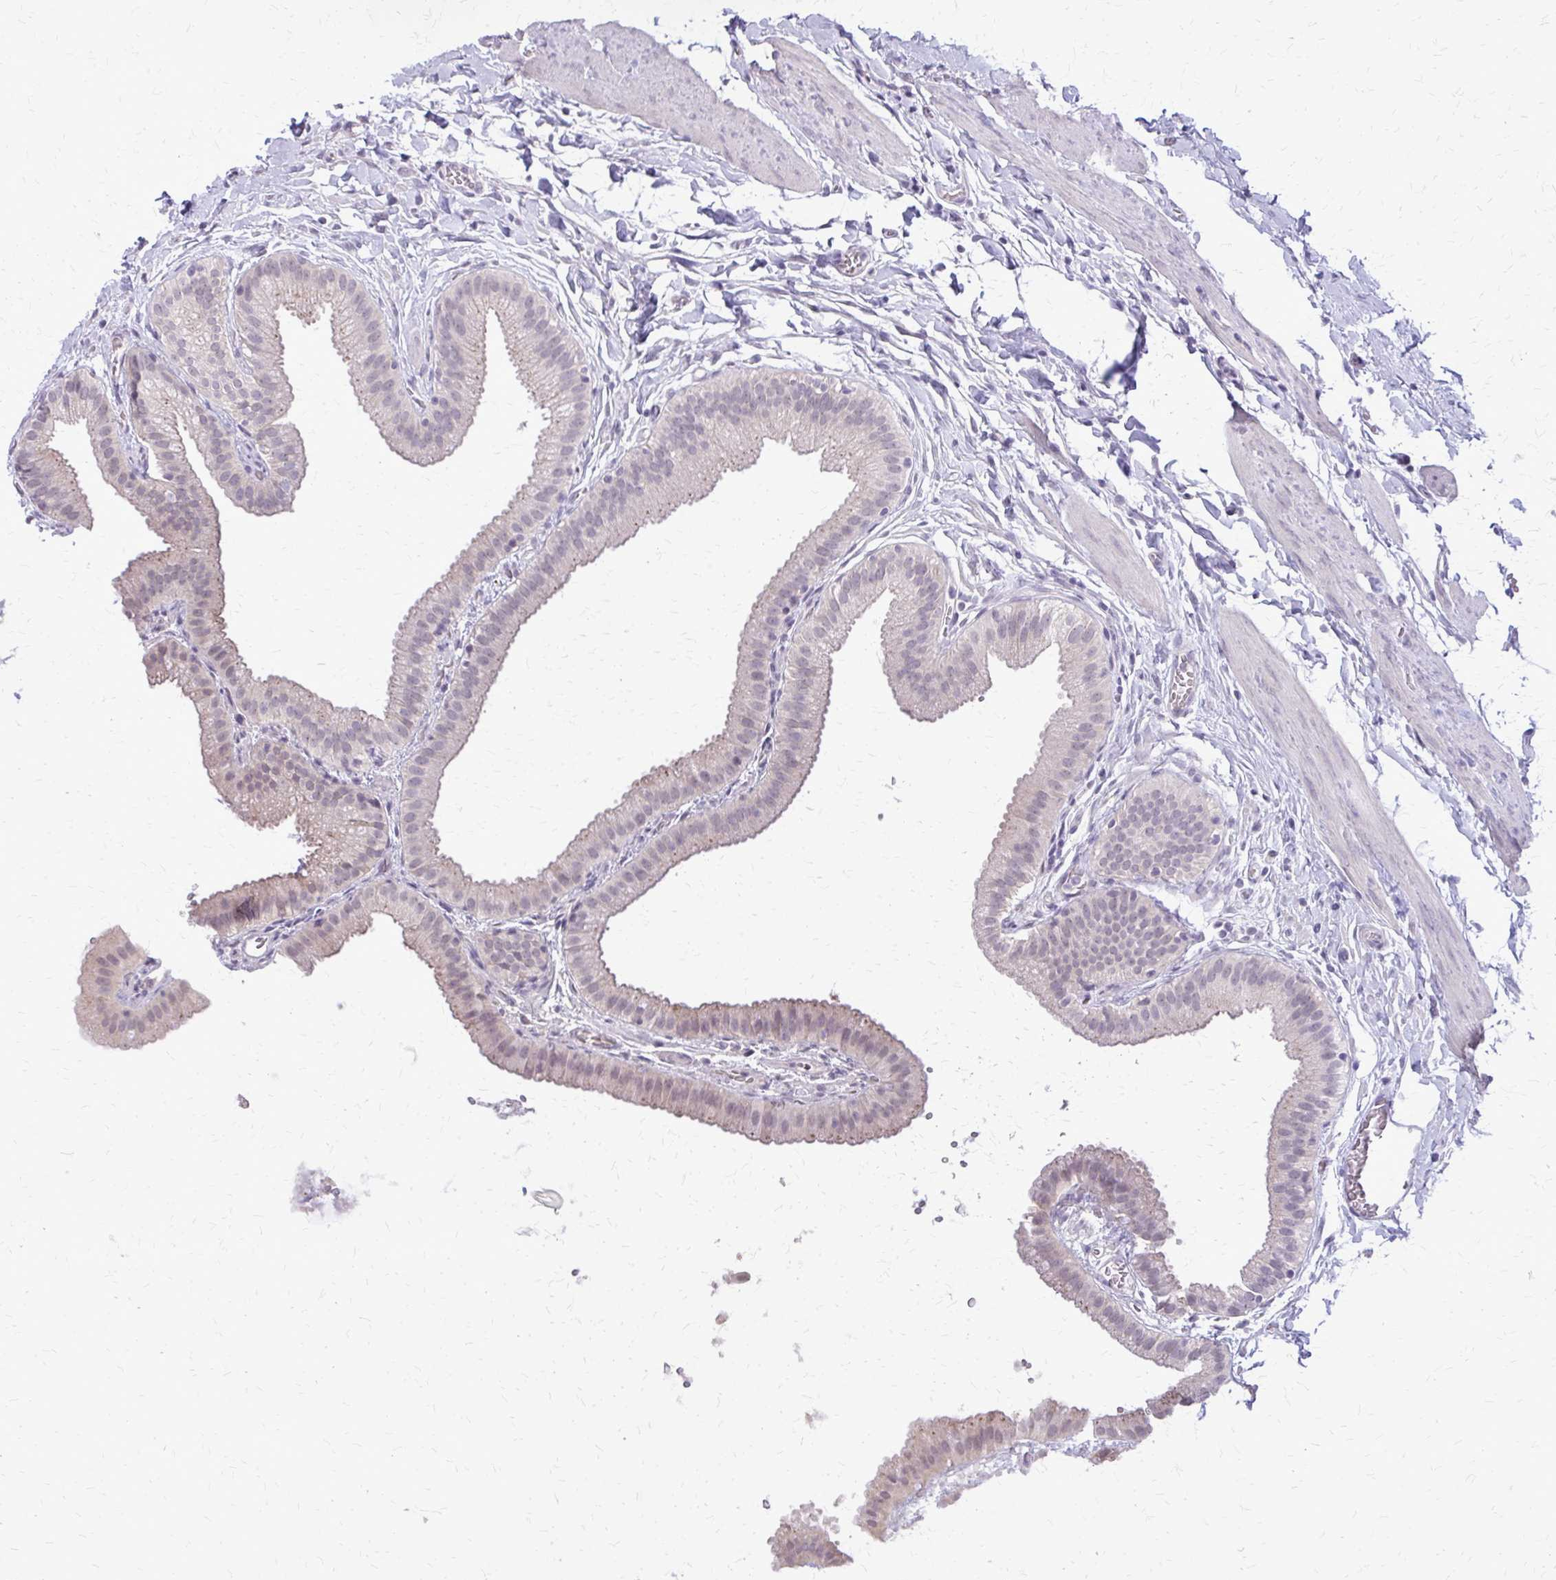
{"staining": {"intensity": "negative", "quantity": "none", "location": "none"}, "tissue": "gallbladder", "cell_type": "Glandular cells", "image_type": "normal", "snomed": [{"axis": "morphology", "description": "Normal tissue, NOS"}, {"axis": "topography", "description": "Gallbladder"}], "caption": "There is no significant staining in glandular cells of gallbladder. The staining was performed using DAB (3,3'-diaminobenzidine) to visualize the protein expression in brown, while the nuclei were stained in blue with hematoxylin (Magnification: 20x).", "gene": "PLCB1", "patient": {"sex": "female", "age": 63}}